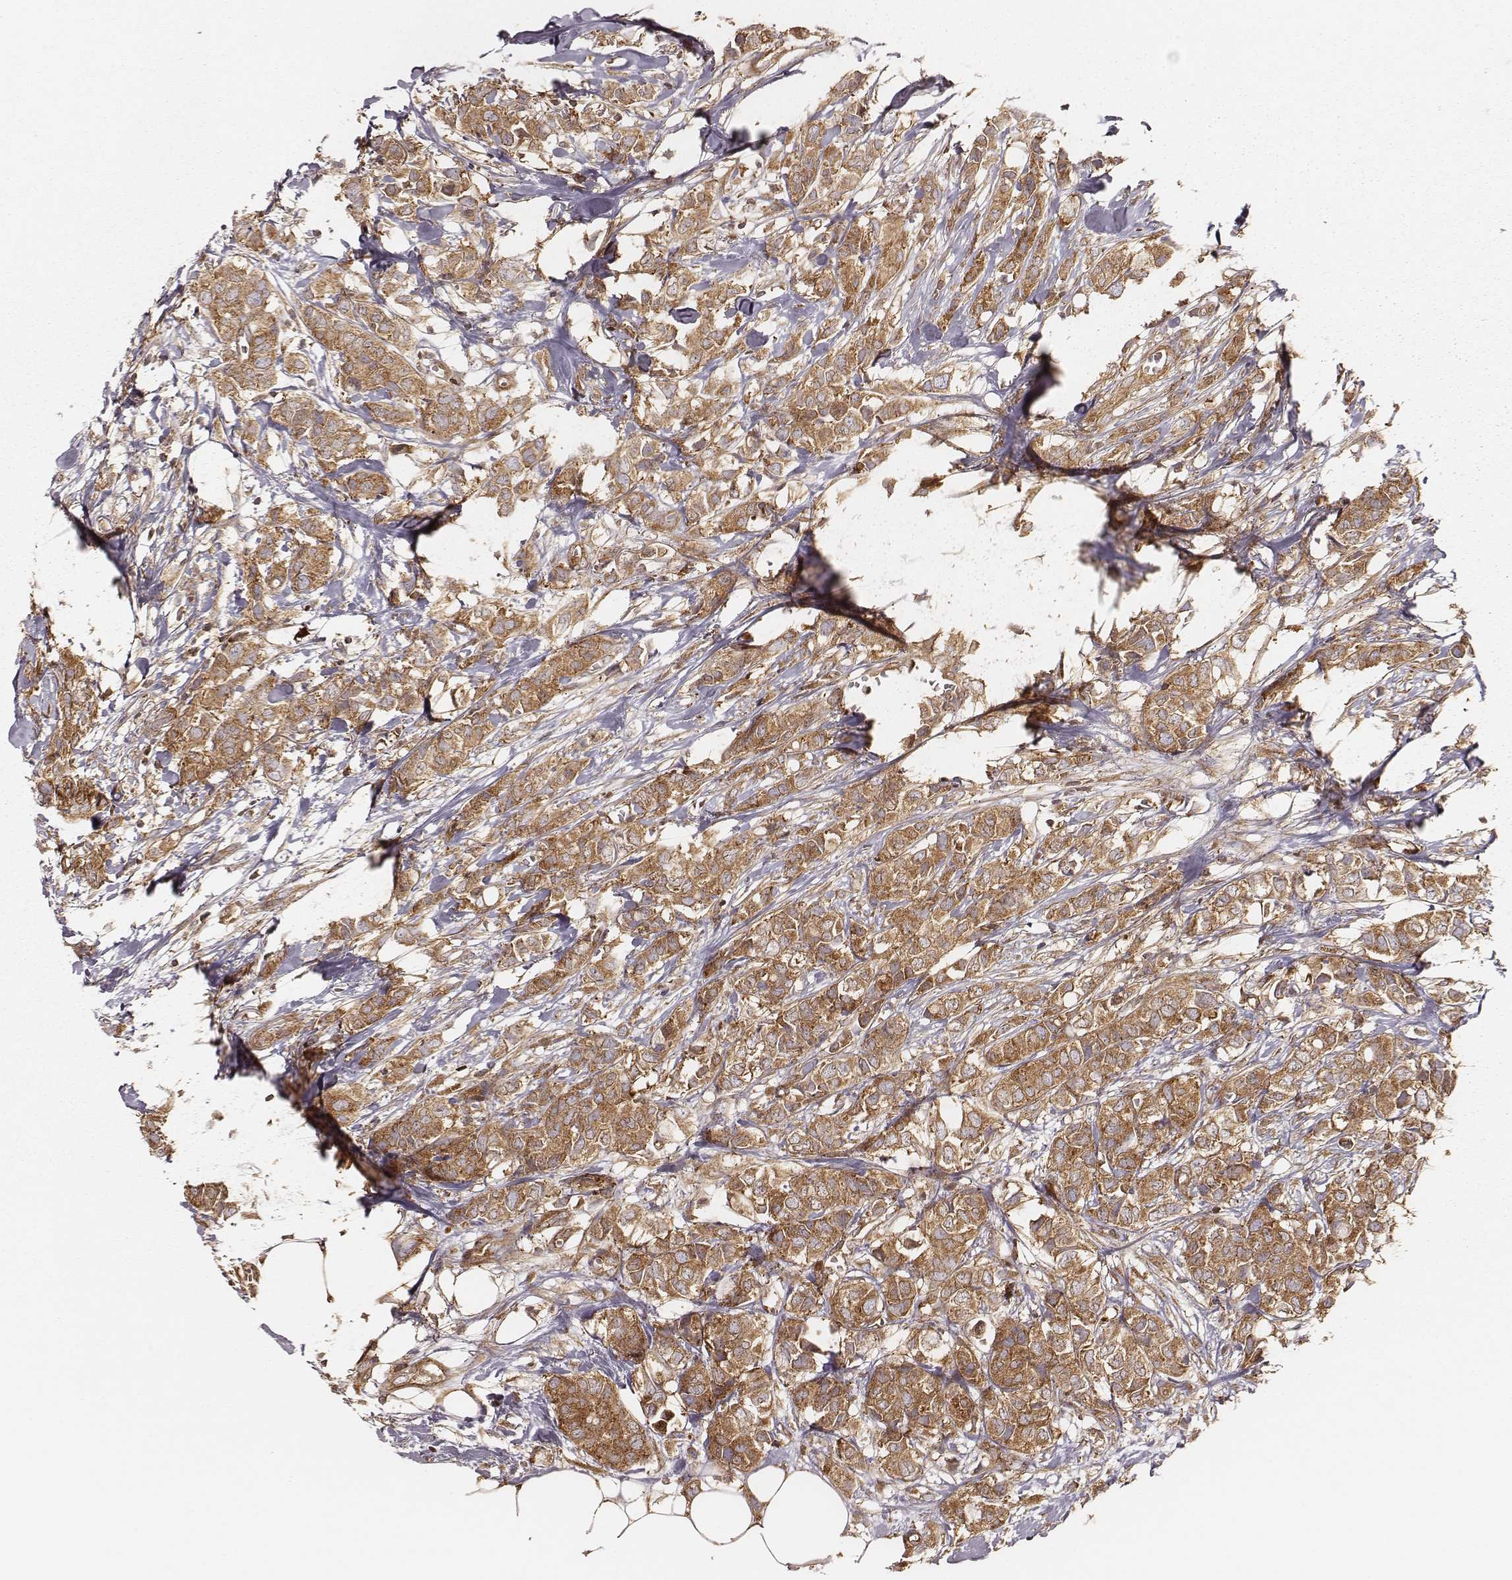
{"staining": {"intensity": "moderate", "quantity": ">75%", "location": "cytoplasmic/membranous"}, "tissue": "breast cancer", "cell_type": "Tumor cells", "image_type": "cancer", "snomed": [{"axis": "morphology", "description": "Duct carcinoma"}, {"axis": "topography", "description": "Breast"}], "caption": "This is a photomicrograph of immunohistochemistry staining of breast cancer (intraductal carcinoma), which shows moderate positivity in the cytoplasmic/membranous of tumor cells.", "gene": "CARS1", "patient": {"sex": "female", "age": 85}}